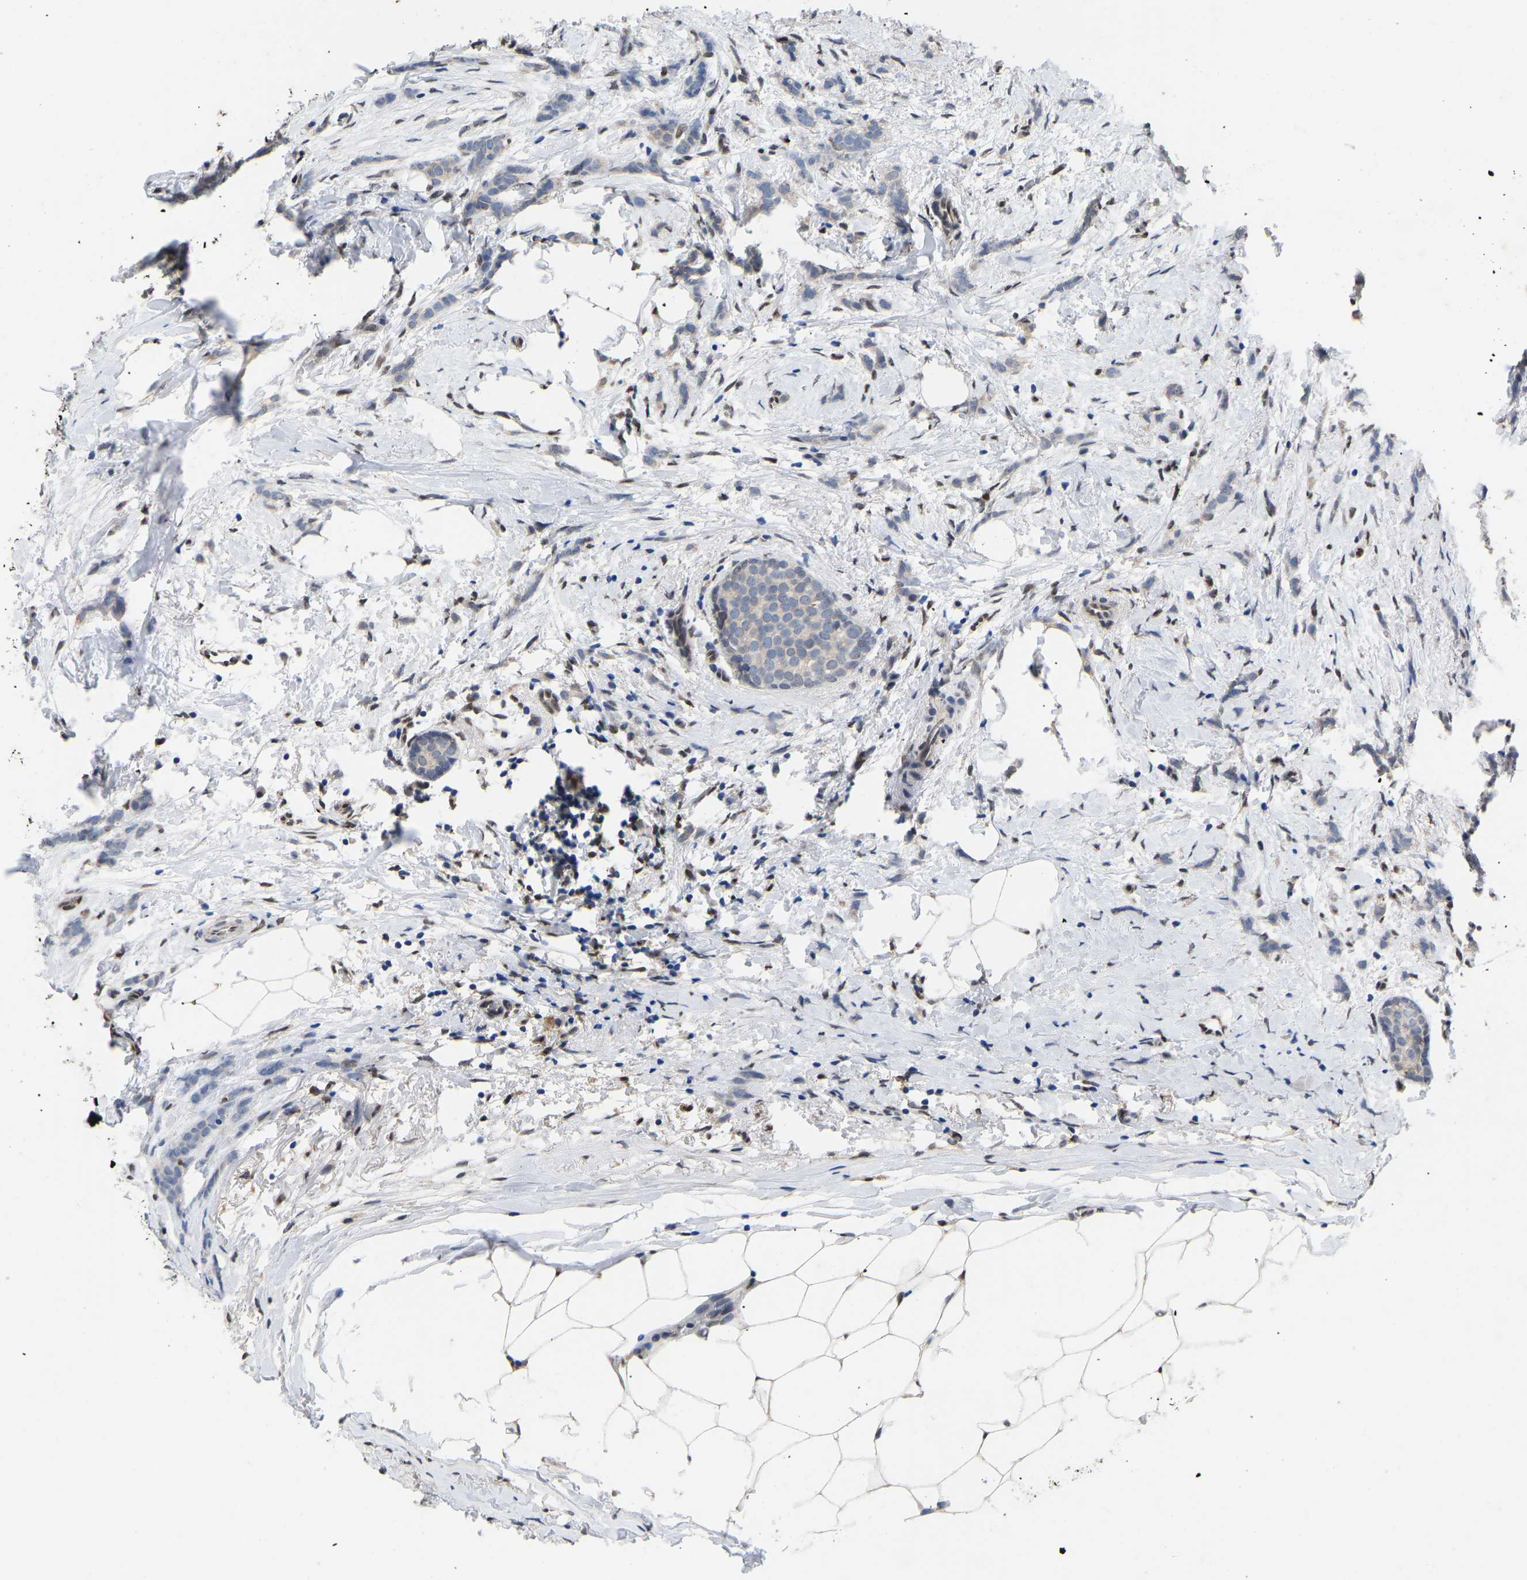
{"staining": {"intensity": "weak", "quantity": "<25%", "location": "cytoplasmic/membranous"}, "tissue": "breast cancer", "cell_type": "Tumor cells", "image_type": "cancer", "snomed": [{"axis": "morphology", "description": "Lobular carcinoma, in situ"}, {"axis": "morphology", "description": "Lobular carcinoma"}, {"axis": "topography", "description": "Breast"}], "caption": "High magnification brightfield microscopy of breast cancer stained with DAB (brown) and counterstained with hematoxylin (blue): tumor cells show no significant positivity.", "gene": "QKI", "patient": {"sex": "female", "age": 41}}